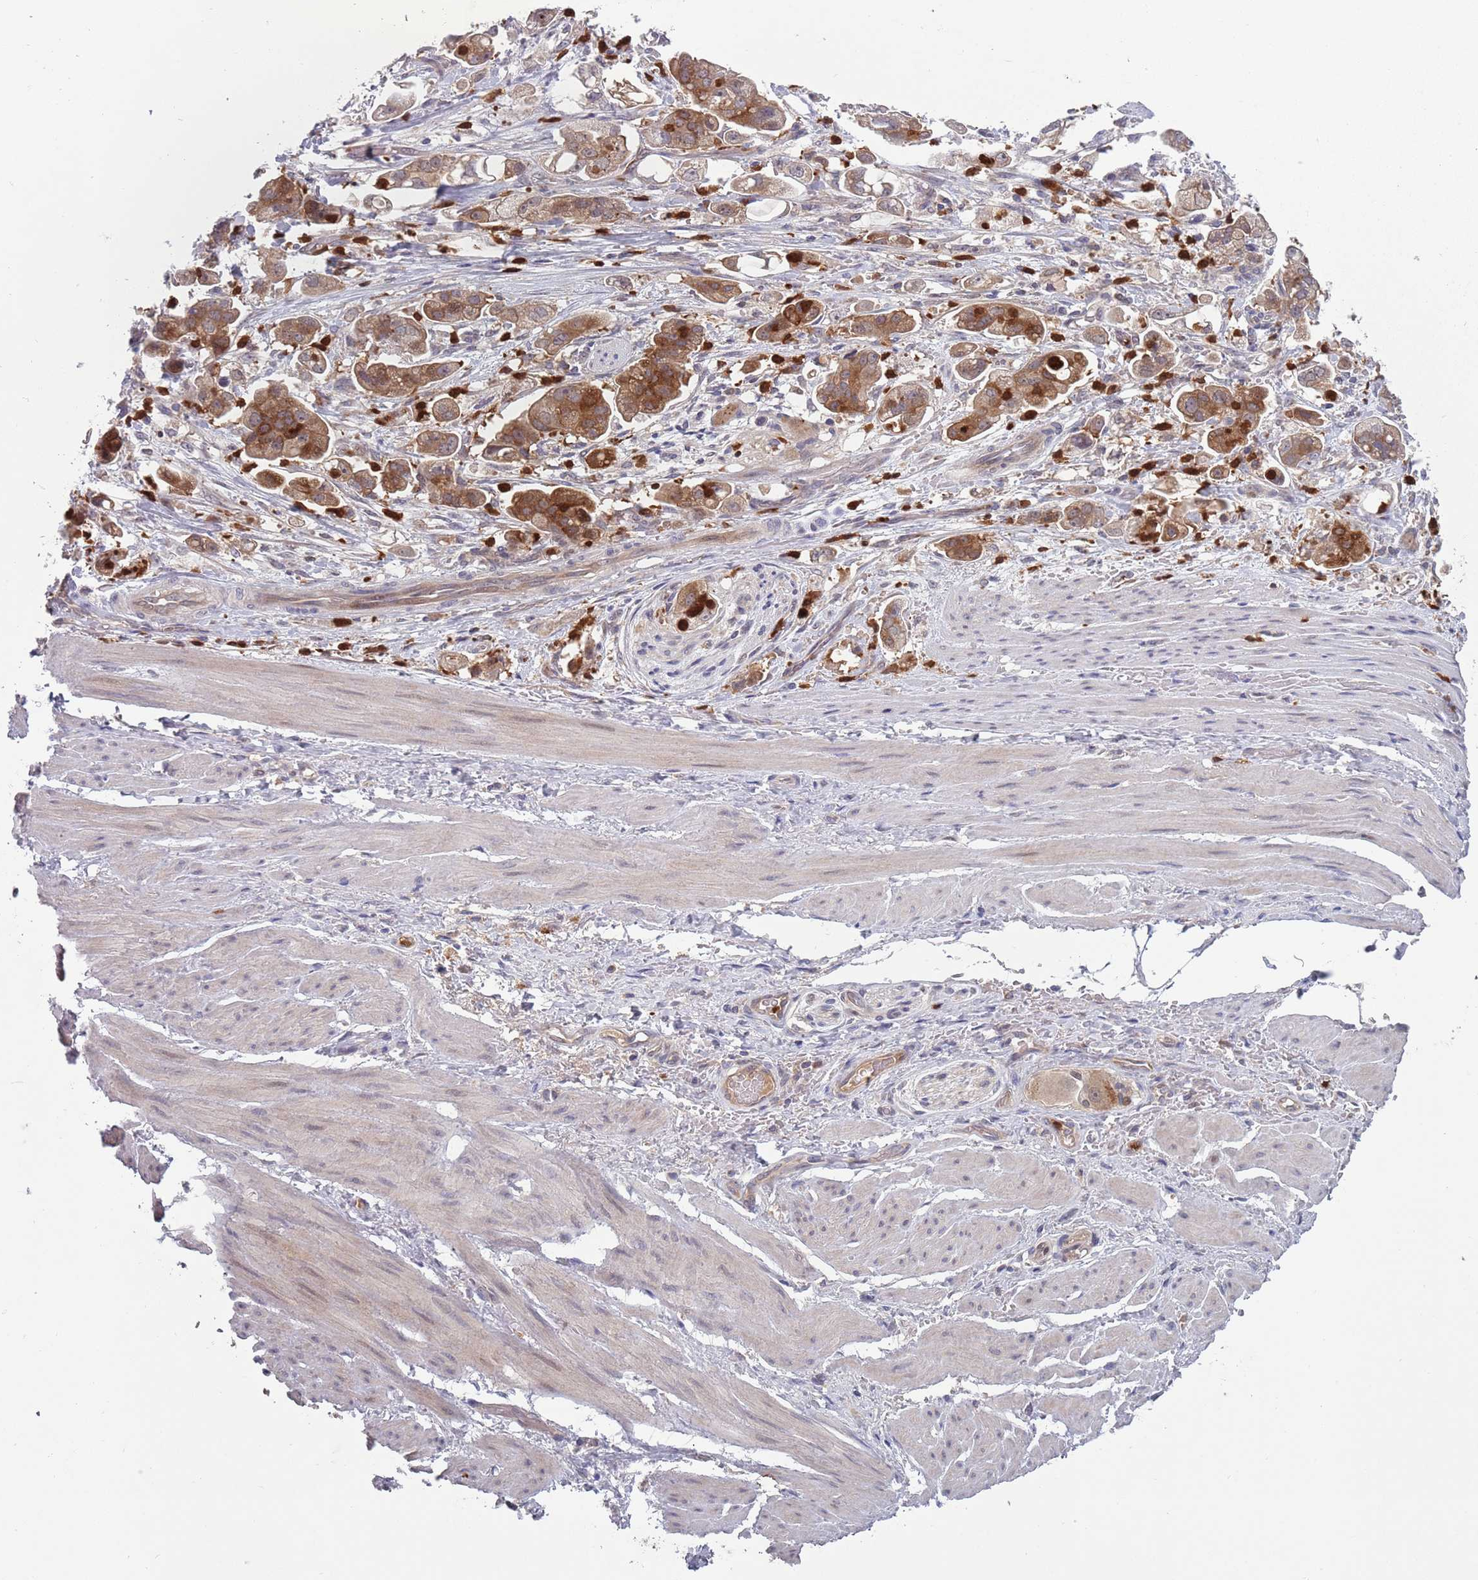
{"staining": {"intensity": "moderate", "quantity": ">75%", "location": "cytoplasmic/membranous"}, "tissue": "stomach cancer", "cell_type": "Tumor cells", "image_type": "cancer", "snomed": [{"axis": "morphology", "description": "Adenocarcinoma, NOS"}, {"axis": "topography", "description": "Stomach"}], "caption": "An image of stomach adenocarcinoma stained for a protein demonstrates moderate cytoplasmic/membranous brown staining in tumor cells. Using DAB (3,3'-diaminobenzidine) (brown) and hematoxylin (blue) stains, captured at high magnification using brightfield microscopy.", "gene": "TYW1", "patient": {"sex": "male", "age": 62}}